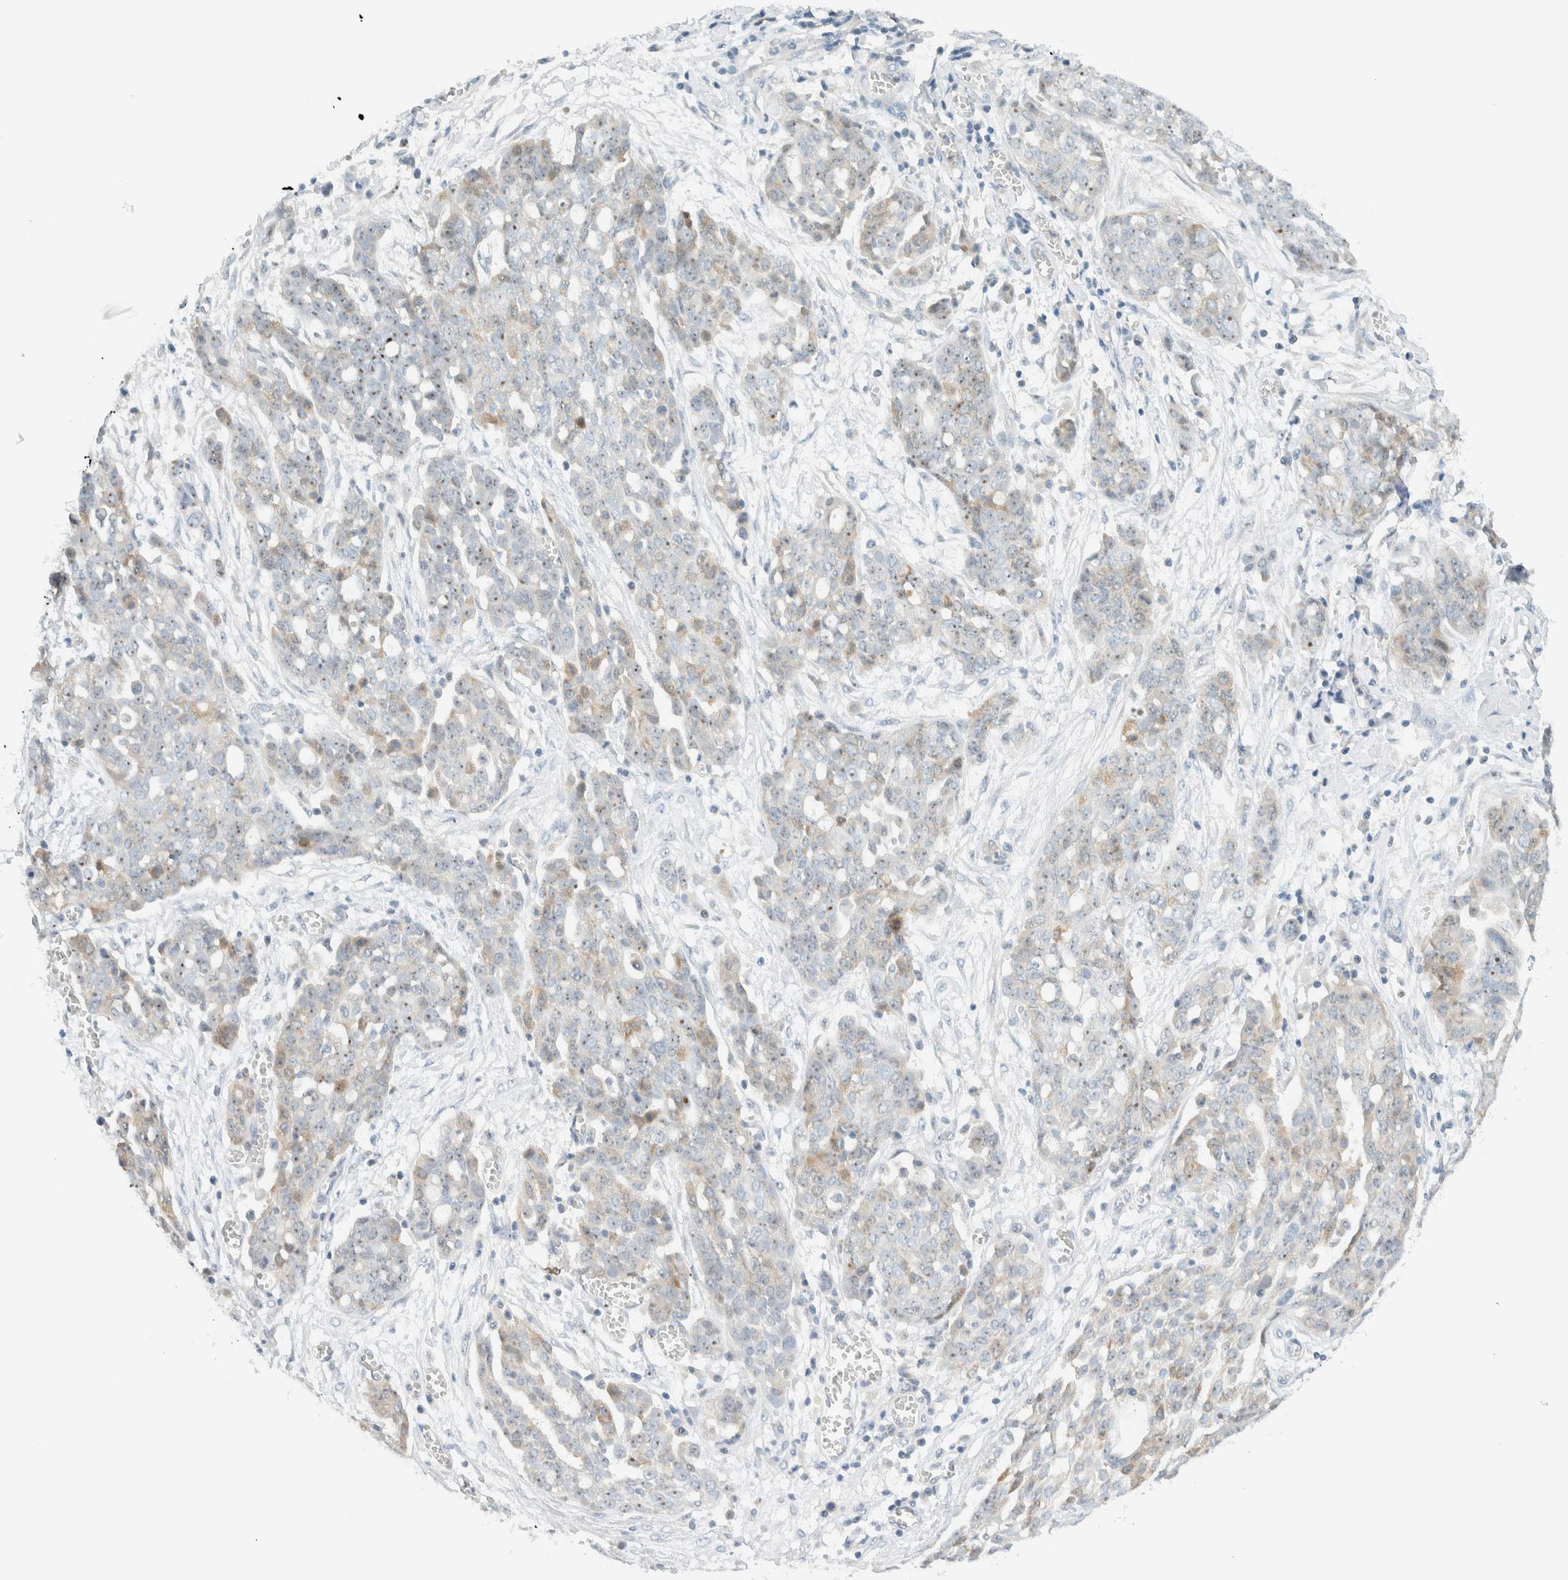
{"staining": {"intensity": "moderate", "quantity": "25%-75%", "location": "nuclear"}, "tissue": "ovarian cancer", "cell_type": "Tumor cells", "image_type": "cancer", "snomed": [{"axis": "morphology", "description": "Cystadenocarcinoma, serous, NOS"}, {"axis": "topography", "description": "Soft tissue"}, {"axis": "topography", "description": "Ovary"}], "caption": "This histopathology image demonstrates immunohistochemistry (IHC) staining of ovarian serous cystadenocarcinoma, with medium moderate nuclear staining in approximately 25%-75% of tumor cells.", "gene": "NDE1", "patient": {"sex": "female", "age": 57}}